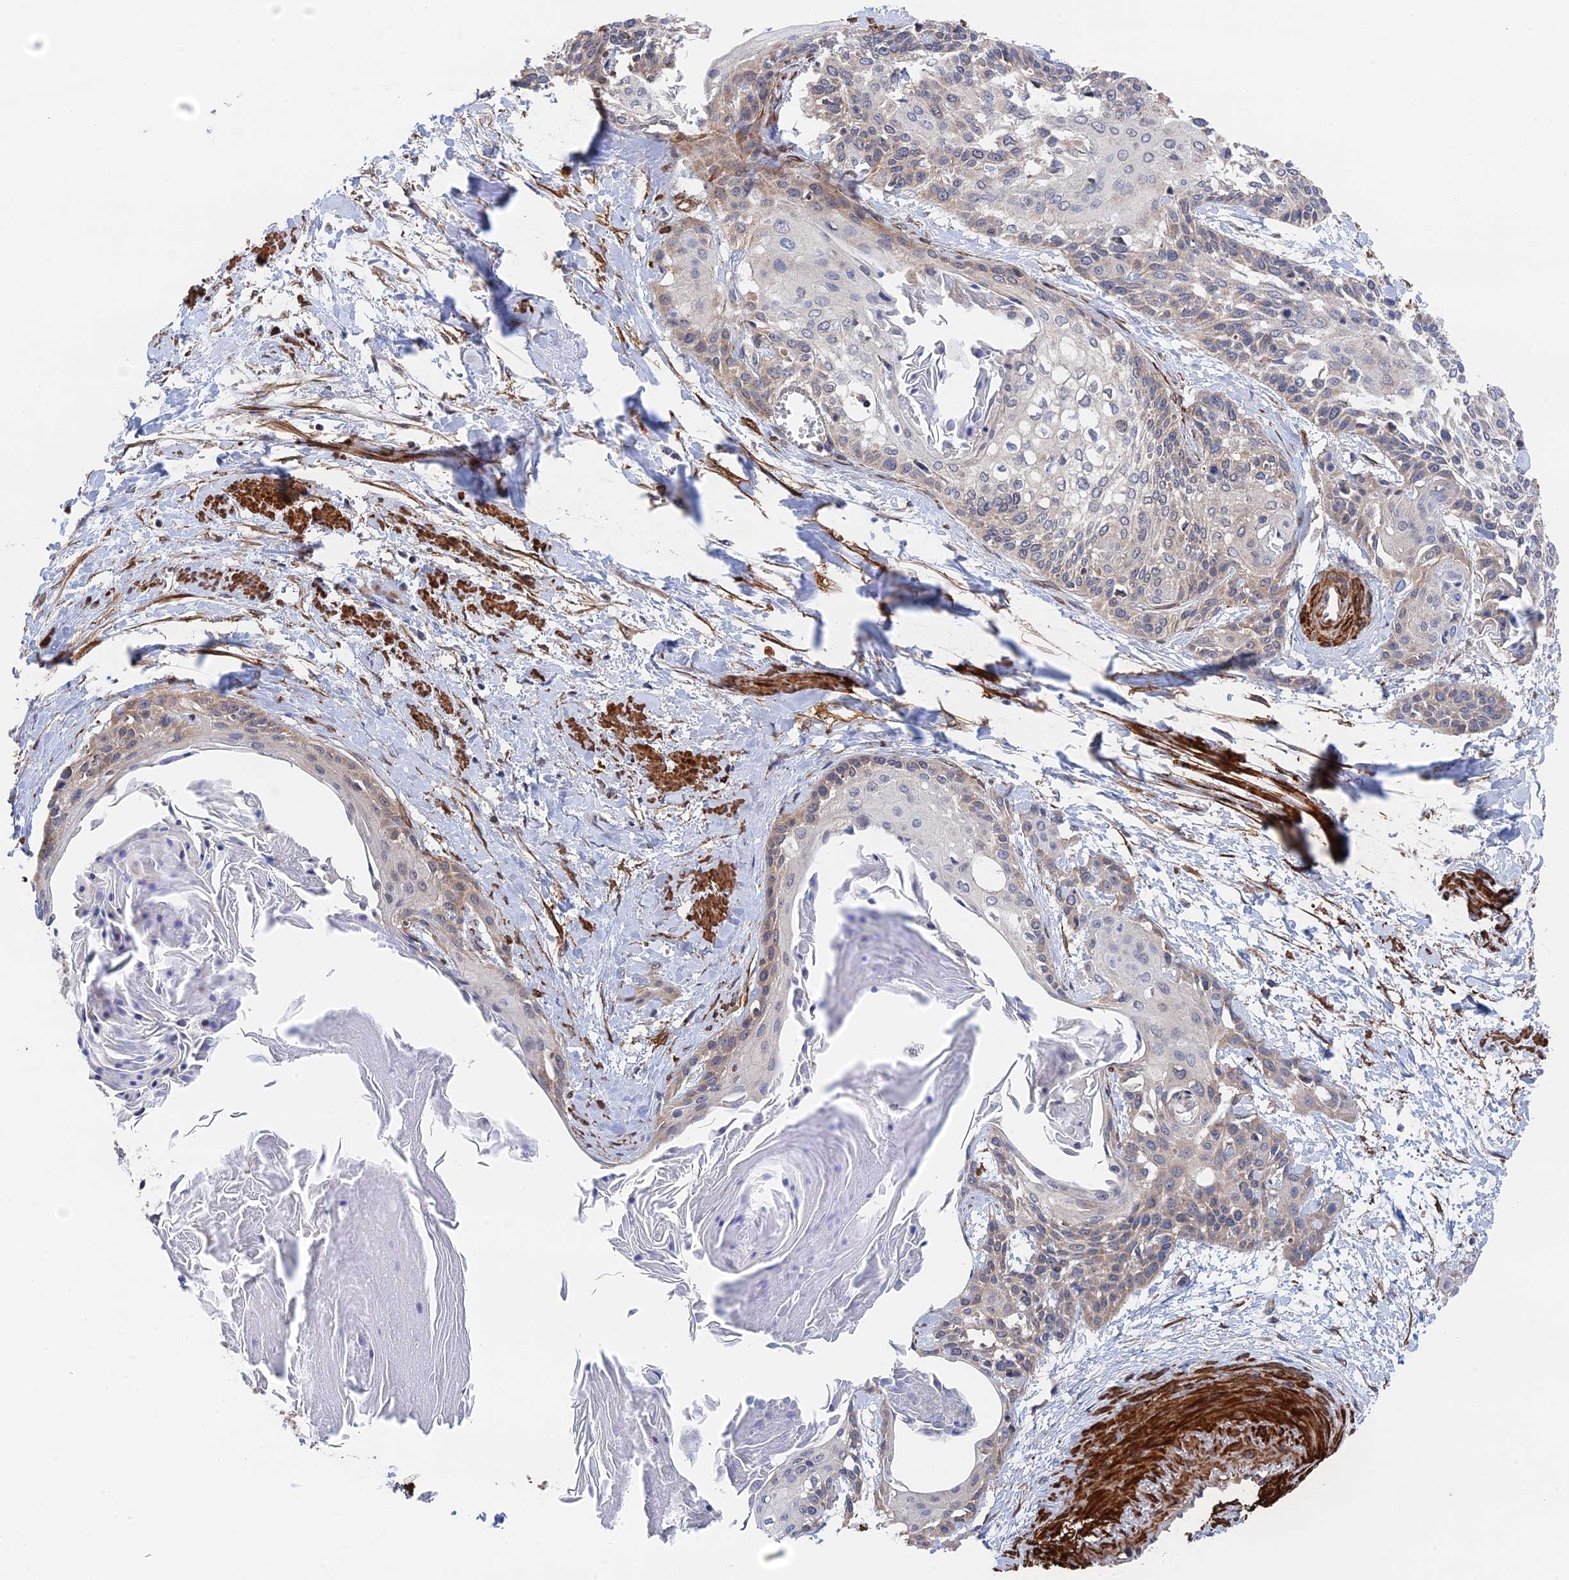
{"staining": {"intensity": "weak", "quantity": "<25%", "location": "cytoplasmic/membranous"}, "tissue": "cervical cancer", "cell_type": "Tumor cells", "image_type": "cancer", "snomed": [{"axis": "morphology", "description": "Squamous cell carcinoma, NOS"}, {"axis": "topography", "description": "Cervix"}], "caption": "High magnification brightfield microscopy of squamous cell carcinoma (cervical) stained with DAB (3,3'-diaminobenzidine) (brown) and counterstained with hematoxylin (blue): tumor cells show no significant expression.", "gene": "ZNF320", "patient": {"sex": "female", "age": 57}}